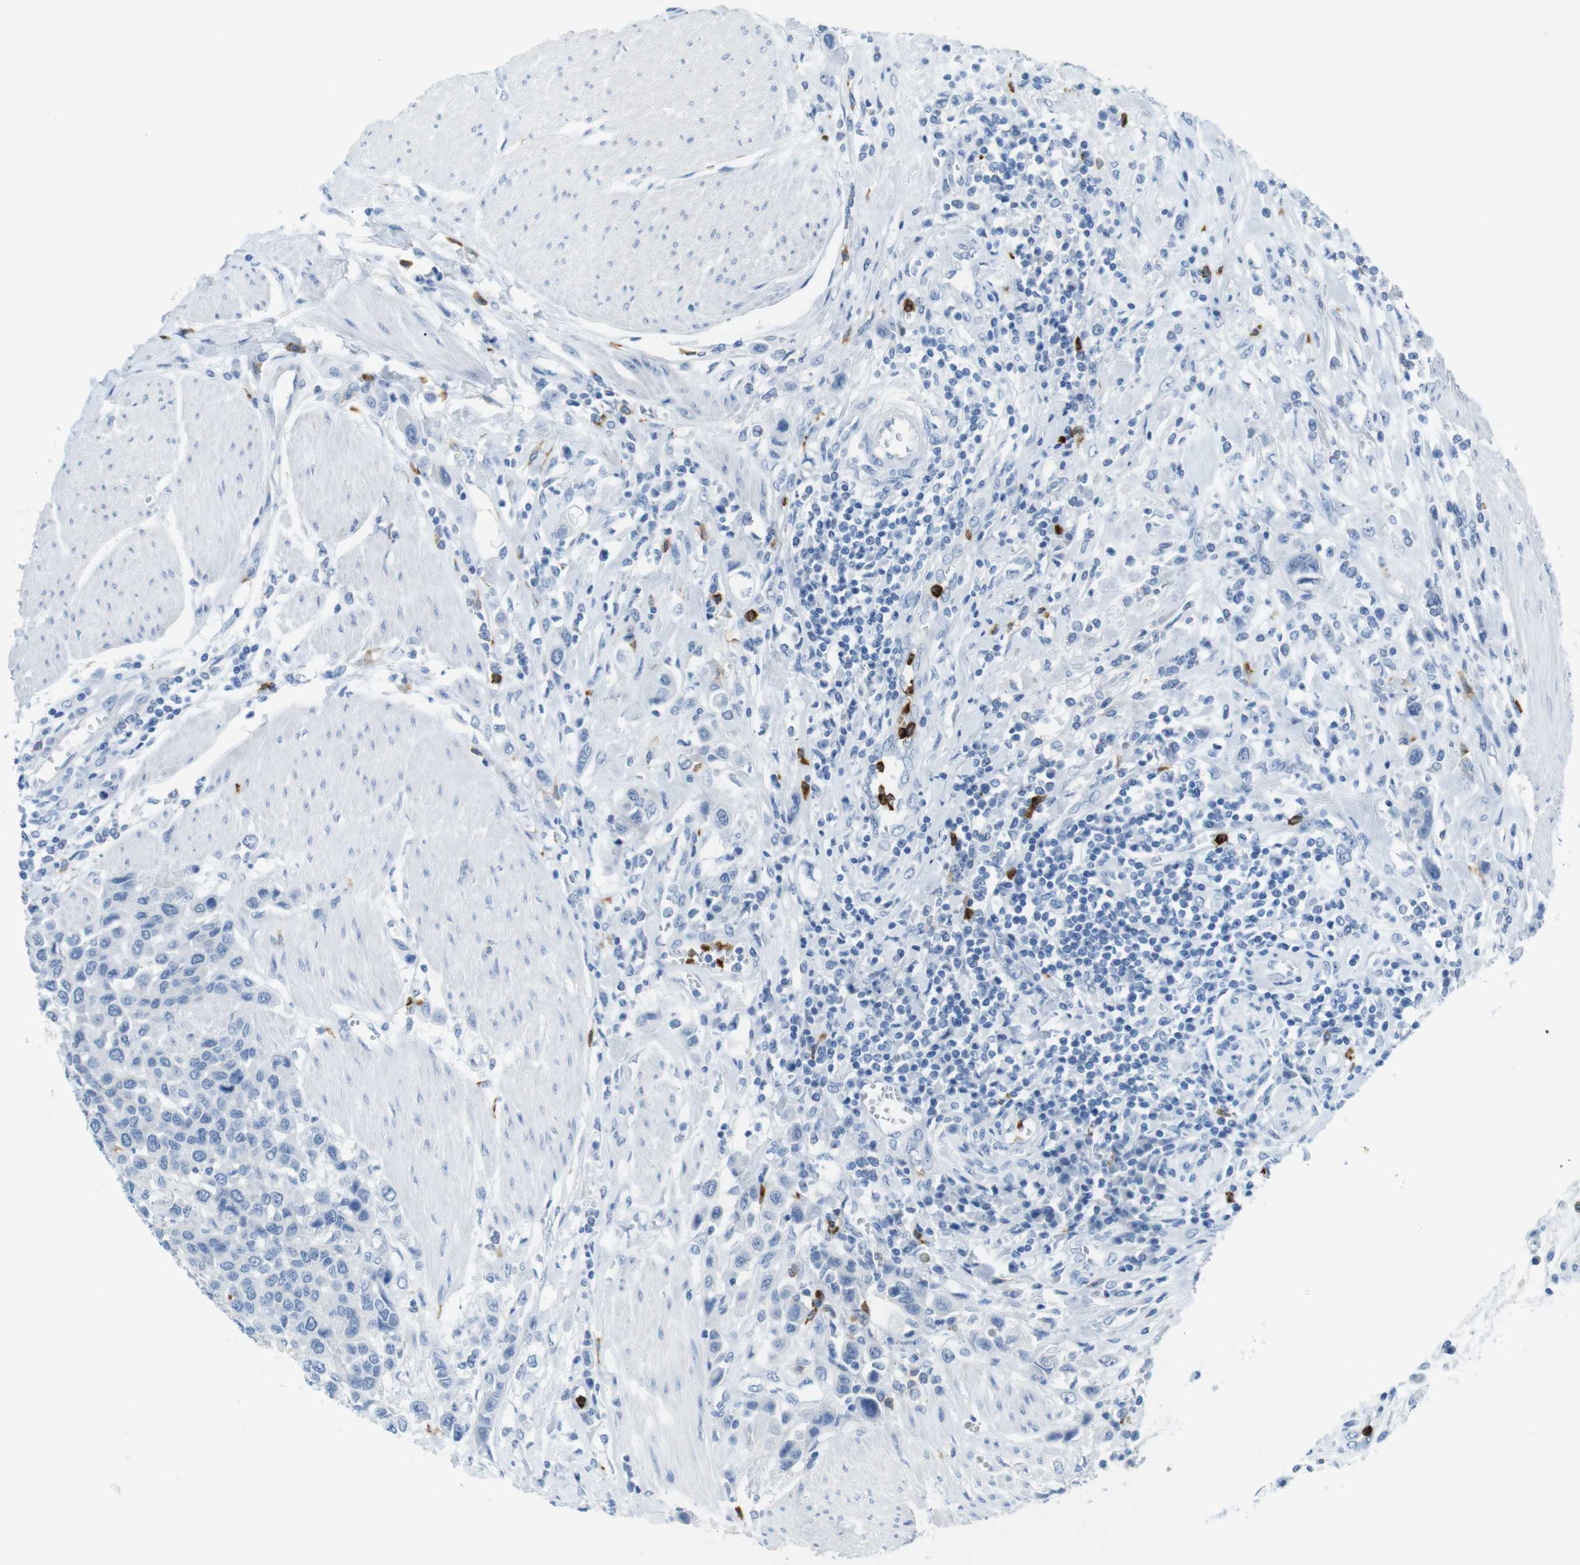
{"staining": {"intensity": "negative", "quantity": "none", "location": "none"}, "tissue": "urothelial cancer", "cell_type": "Tumor cells", "image_type": "cancer", "snomed": [{"axis": "morphology", "description": "Urothelial carcinoma, High grade"}, {"axis": "topography", "description": "Urinary bladder"}], "caption": "Tumor cells show no significant protein expression in urothelial cancer. The staining is performed using DAB brown chromogen with nuclei counter-stained in using hematoxylin.", "gene": "MCEMP1", "patient": {"sex": "male", "age": 50}}